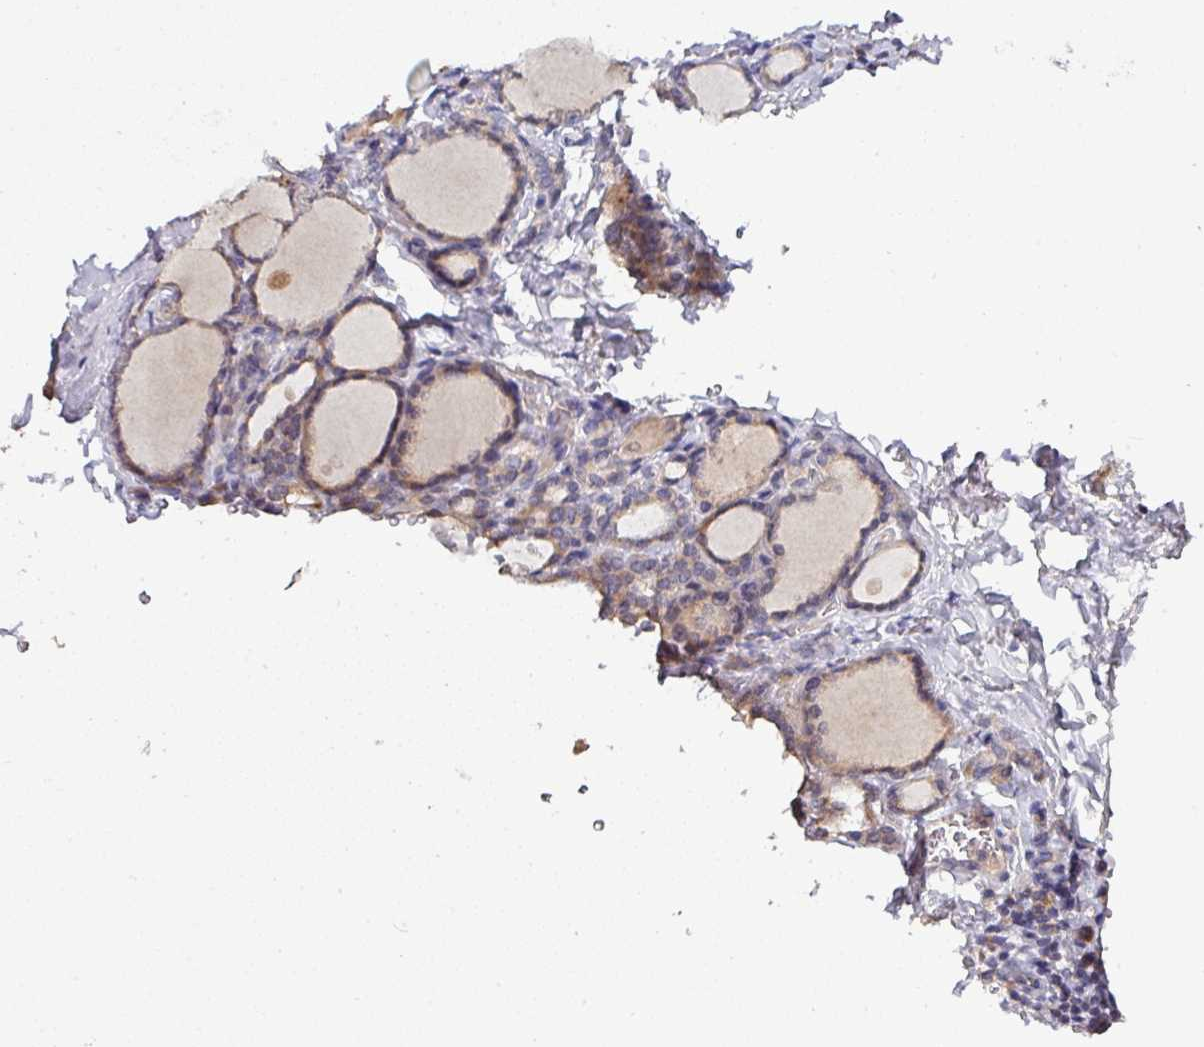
{"staining": {"intensity": "weak", "quantity": "25%-75%", "location": "cytoplasmic/membranous"}, "tissue": "thyroid gland", "cell_type": "Glandular cells", "image_type": "normal", "snomed": [{"axis": "morphology", "description": "Normal tissue, NOS"}, {"axis": "topography", "description": "Thyroid gland"}], "caption": "An image of human thyroid gland stained for a protein displays weak cytoplasmic/membranous brown staining in glandular cells. Immunohistochemistry stains the protein in brown and the nuclei are stained blue.", "gene": "AEBP2", "patient": {"sex": "female", "age": 31}}